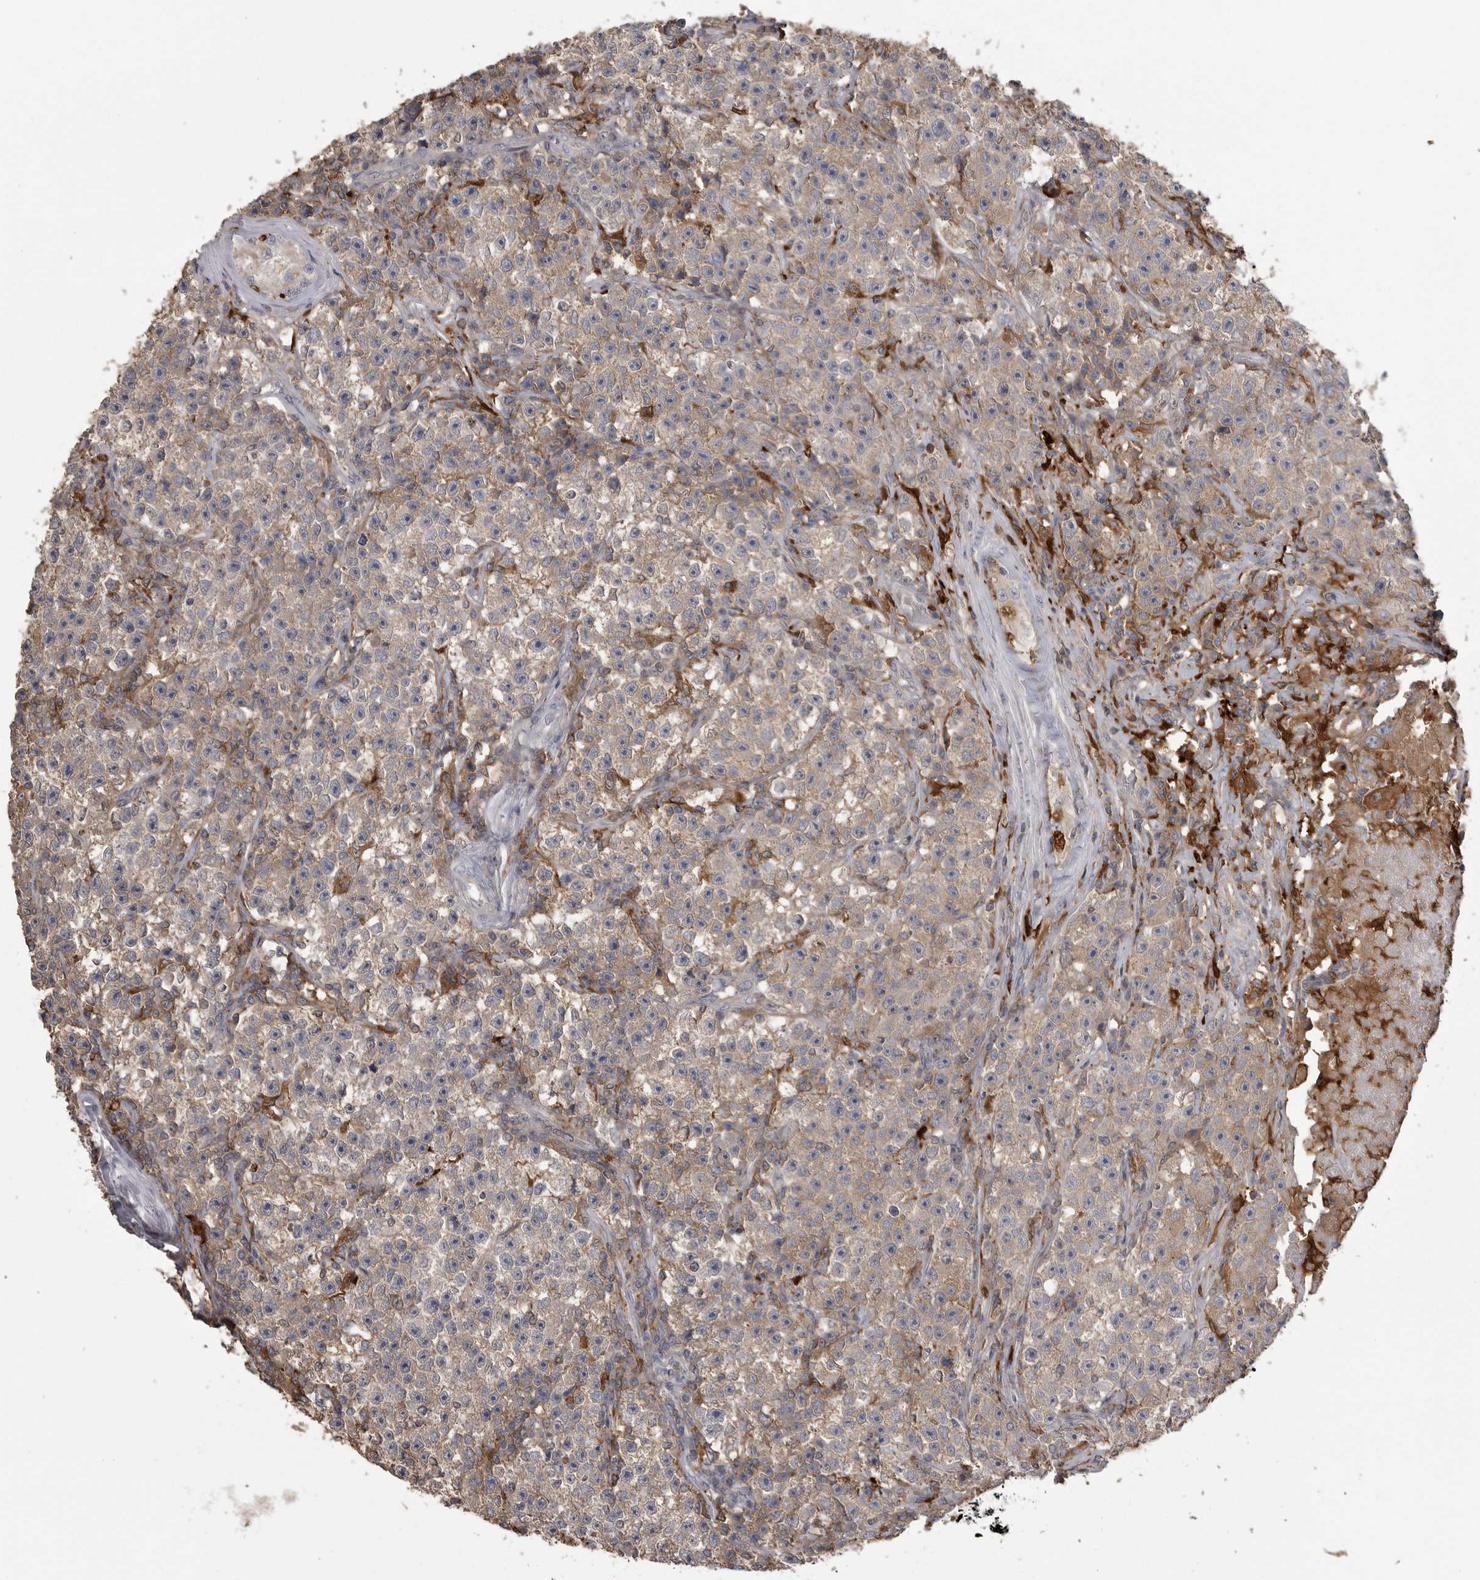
{"staining": {"intensity": "weak", "quantity": ">75%", "location": "cytoplasmic/membranous"}, "tissue": "testis cancer", "cell_type": "Tumor cells", "image_type": "cancer", "snomed": [{"axis": "morphology", "description": "Seminoma, NOS"}, {"axis": "topography", "description": "Testis"}], "caption": "There is low levels of weak cytoplasmic/membranous staining in tumor cells of testis seminoma, as demonstrated by immunohistochemical staining (brown color).", "gene": "CMTM6", "patient": {"sex": "male", "age": 22}}